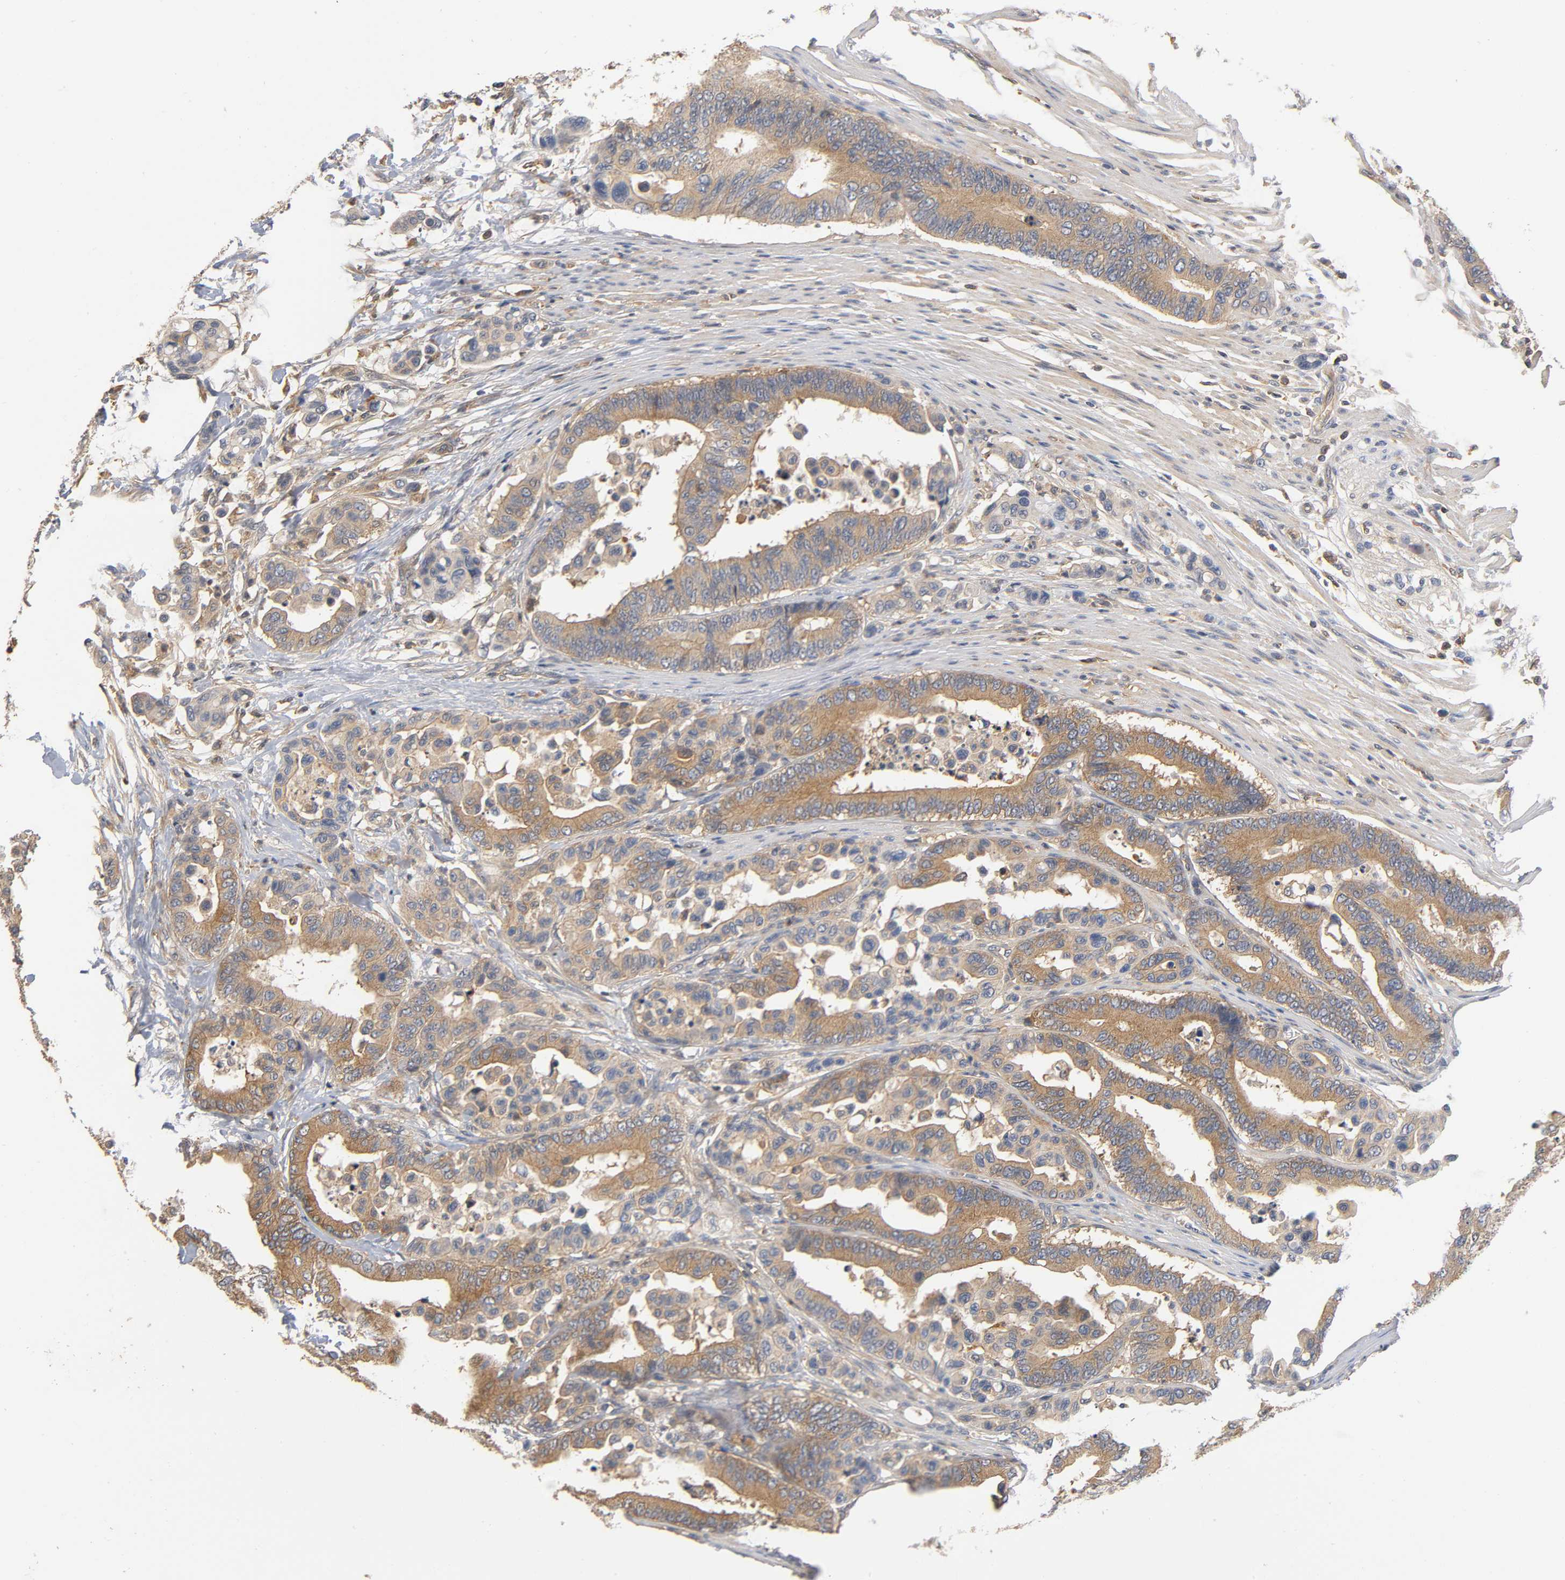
{"staining": {"intensity": "strong", "quantity": ">75%", "location": "cytoplasmic/membranous"}, "tissue": "colorectal cancer", "cell_type": "Tumor cells", "image_type": "cancer", "snomed": [{"axis": "morphology", "description": "Normal tissue, NOS"}, {"axis": "morphology", "description": "Adenocarcinoma, NOS"}, {"axis": "topography", "description": "Colon"}], "caption": "The image shows staining of colorectal cancer, revealing strong cytoplasmic/membranous protein expression (brown color) within tumor cells. Nuclei are stained in blue.", "gene": "ACTR2", "patient": {"sex": "male", "age": 82}}